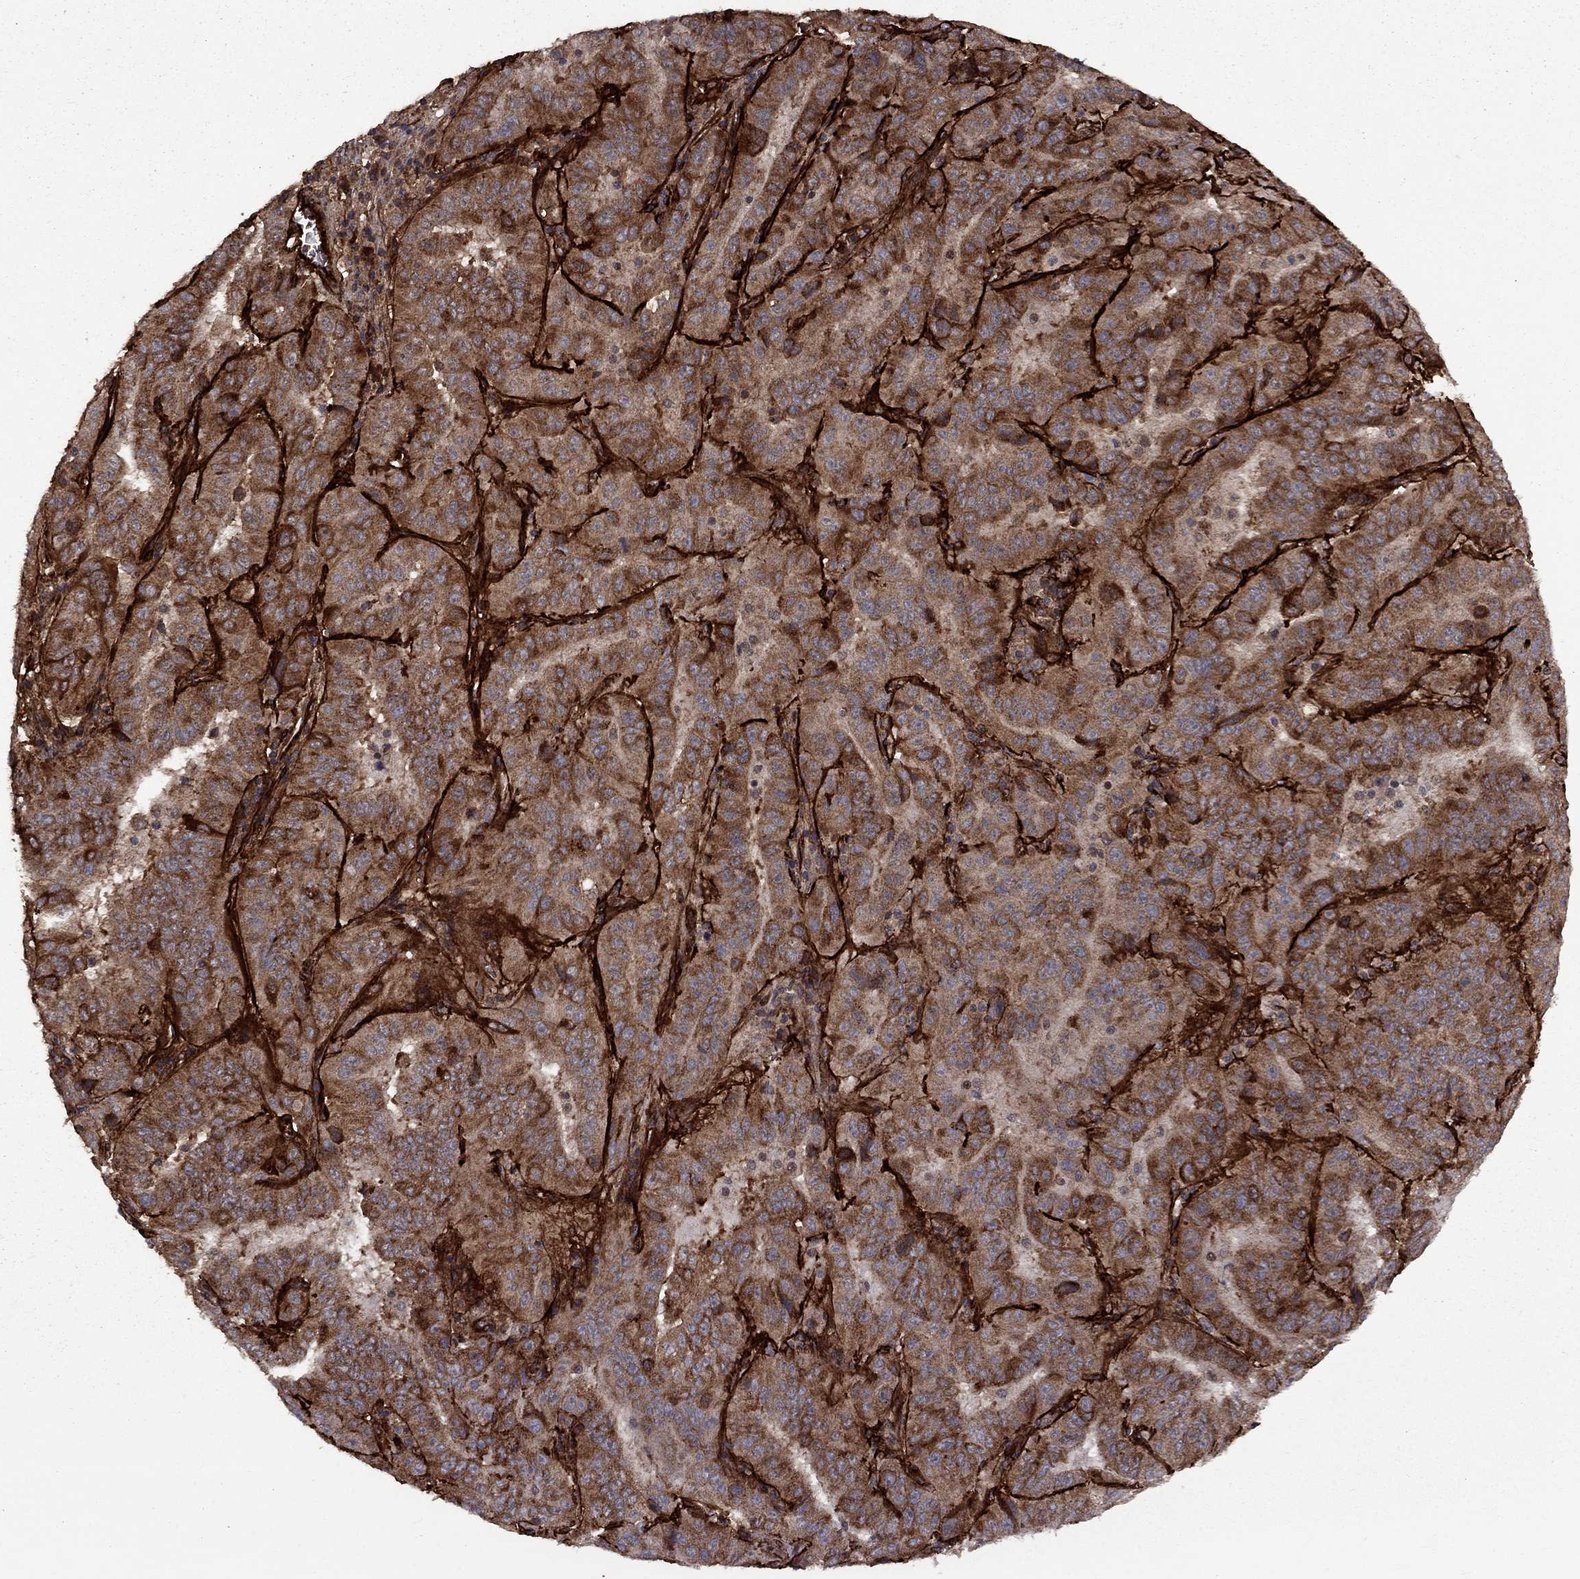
{"staining": {"intensity": "moderate", "quantity": ">75%", "location": "cytoplasmic/membranous"}, "tissue": "pancreatic cancer", "cell_type": "Tumor cells", "image_type": "cancer", "snomed": [{"axis": "morphology", "description": "Adenocarcinoma, NOS"}, {"axis": "topography", "description": "Pancreas"}], "caption": "Approximately >75% of tumor cells in human pancreatic cancer (adenocarcinoma) reveal moderate cytoplasmic/membranous protein expression as visualized by brown immunohistochemical staining.", "gene": "COL18A1", "patient": {"sex": "male", "age": 63}}